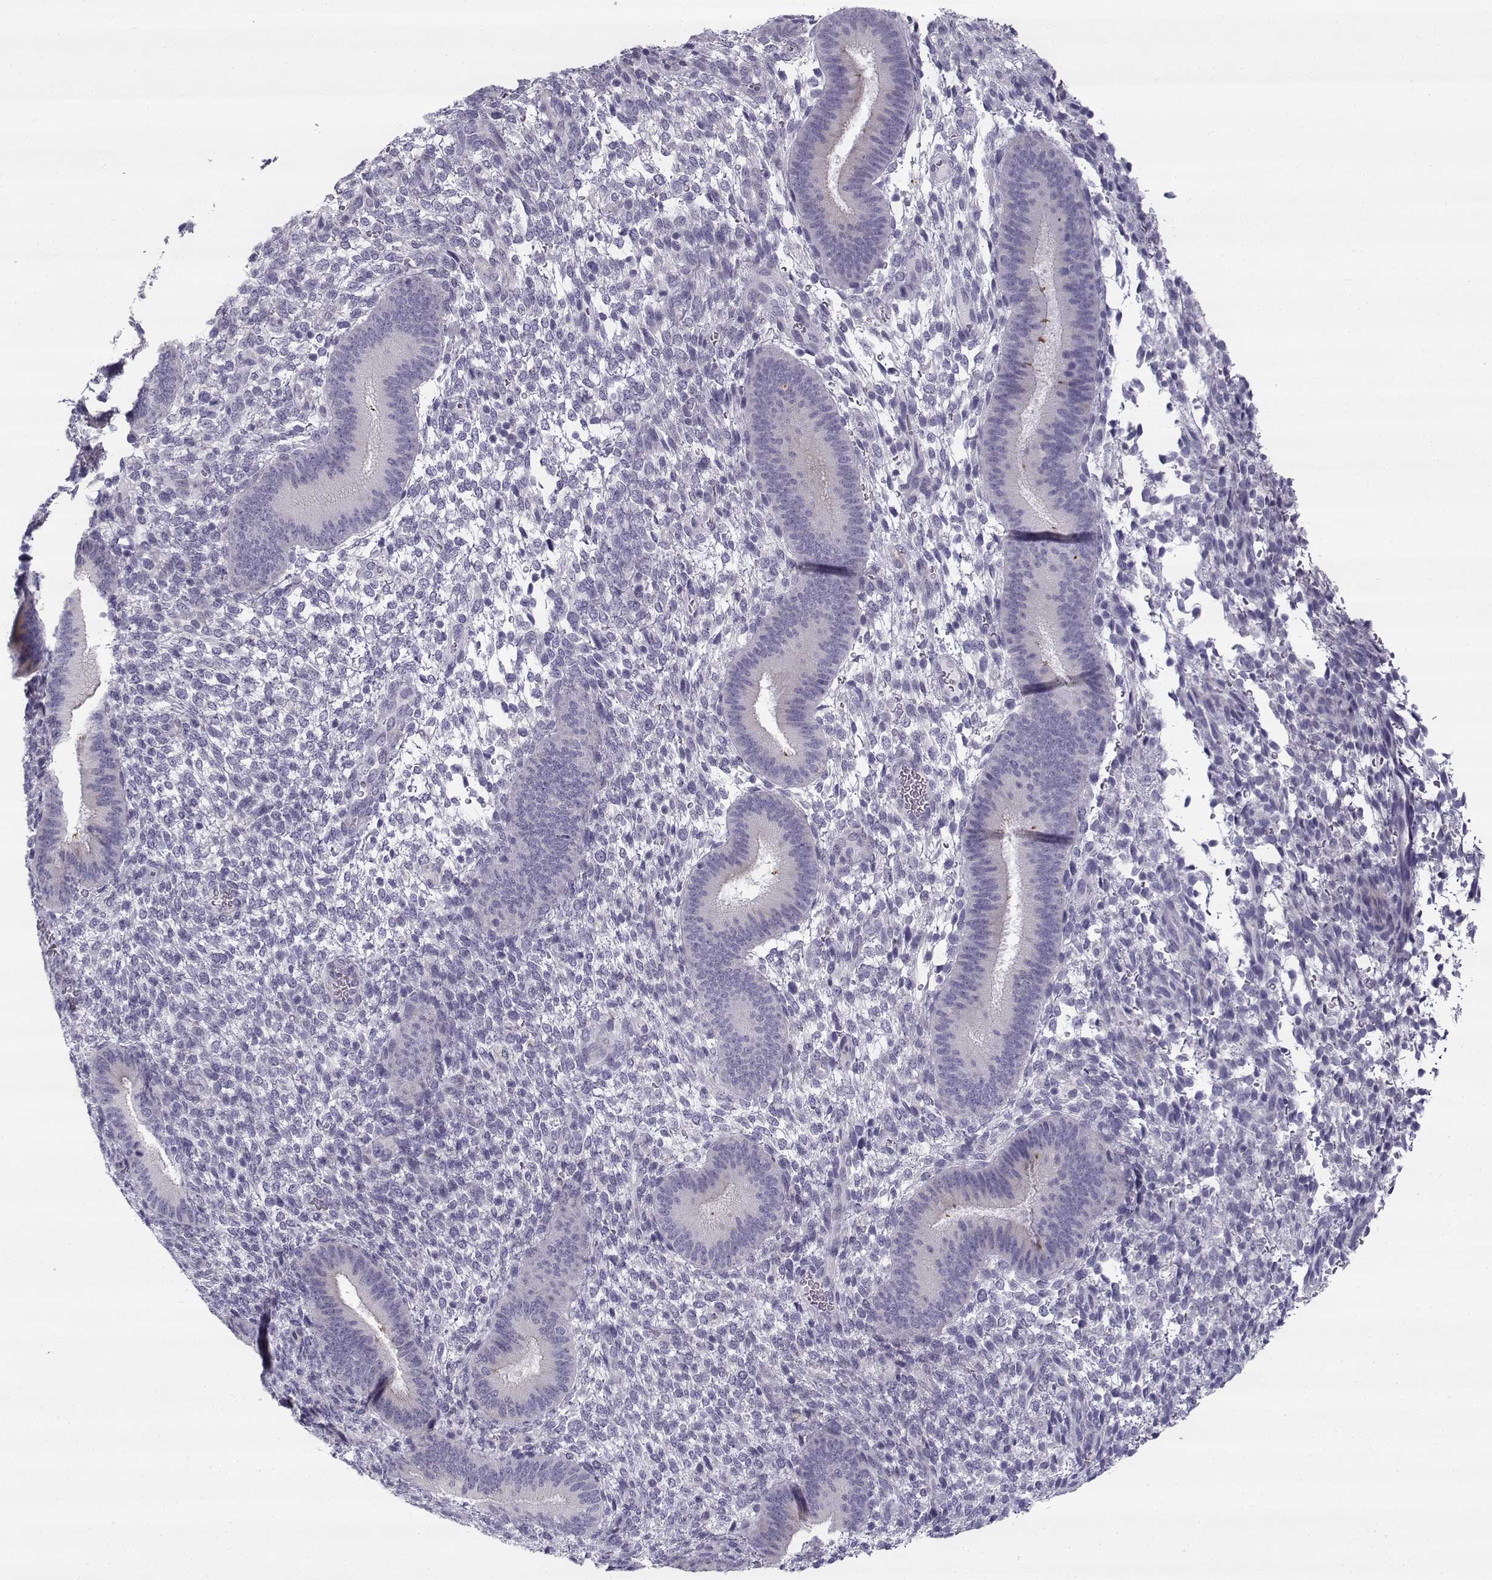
{"staining": {"intensity": "negative", "quantity": "none", "location": "none"}, "tissue": "endometrium", "cell_type": "Cells in endometrial stroma", "image_type": "normal", "snomed": [{"axis": "morphology", "description": "Normal tissue, NOS"}, {"axis": "topography", "description": "Endometrium"}], "caption": "An immunohistochemistry image of benign endometrium is shown. There is no staining in cells in endometrial stroma of endometrium.", "gene": "CREB3L3", "patient": {"sex": "female", "age": 39}}